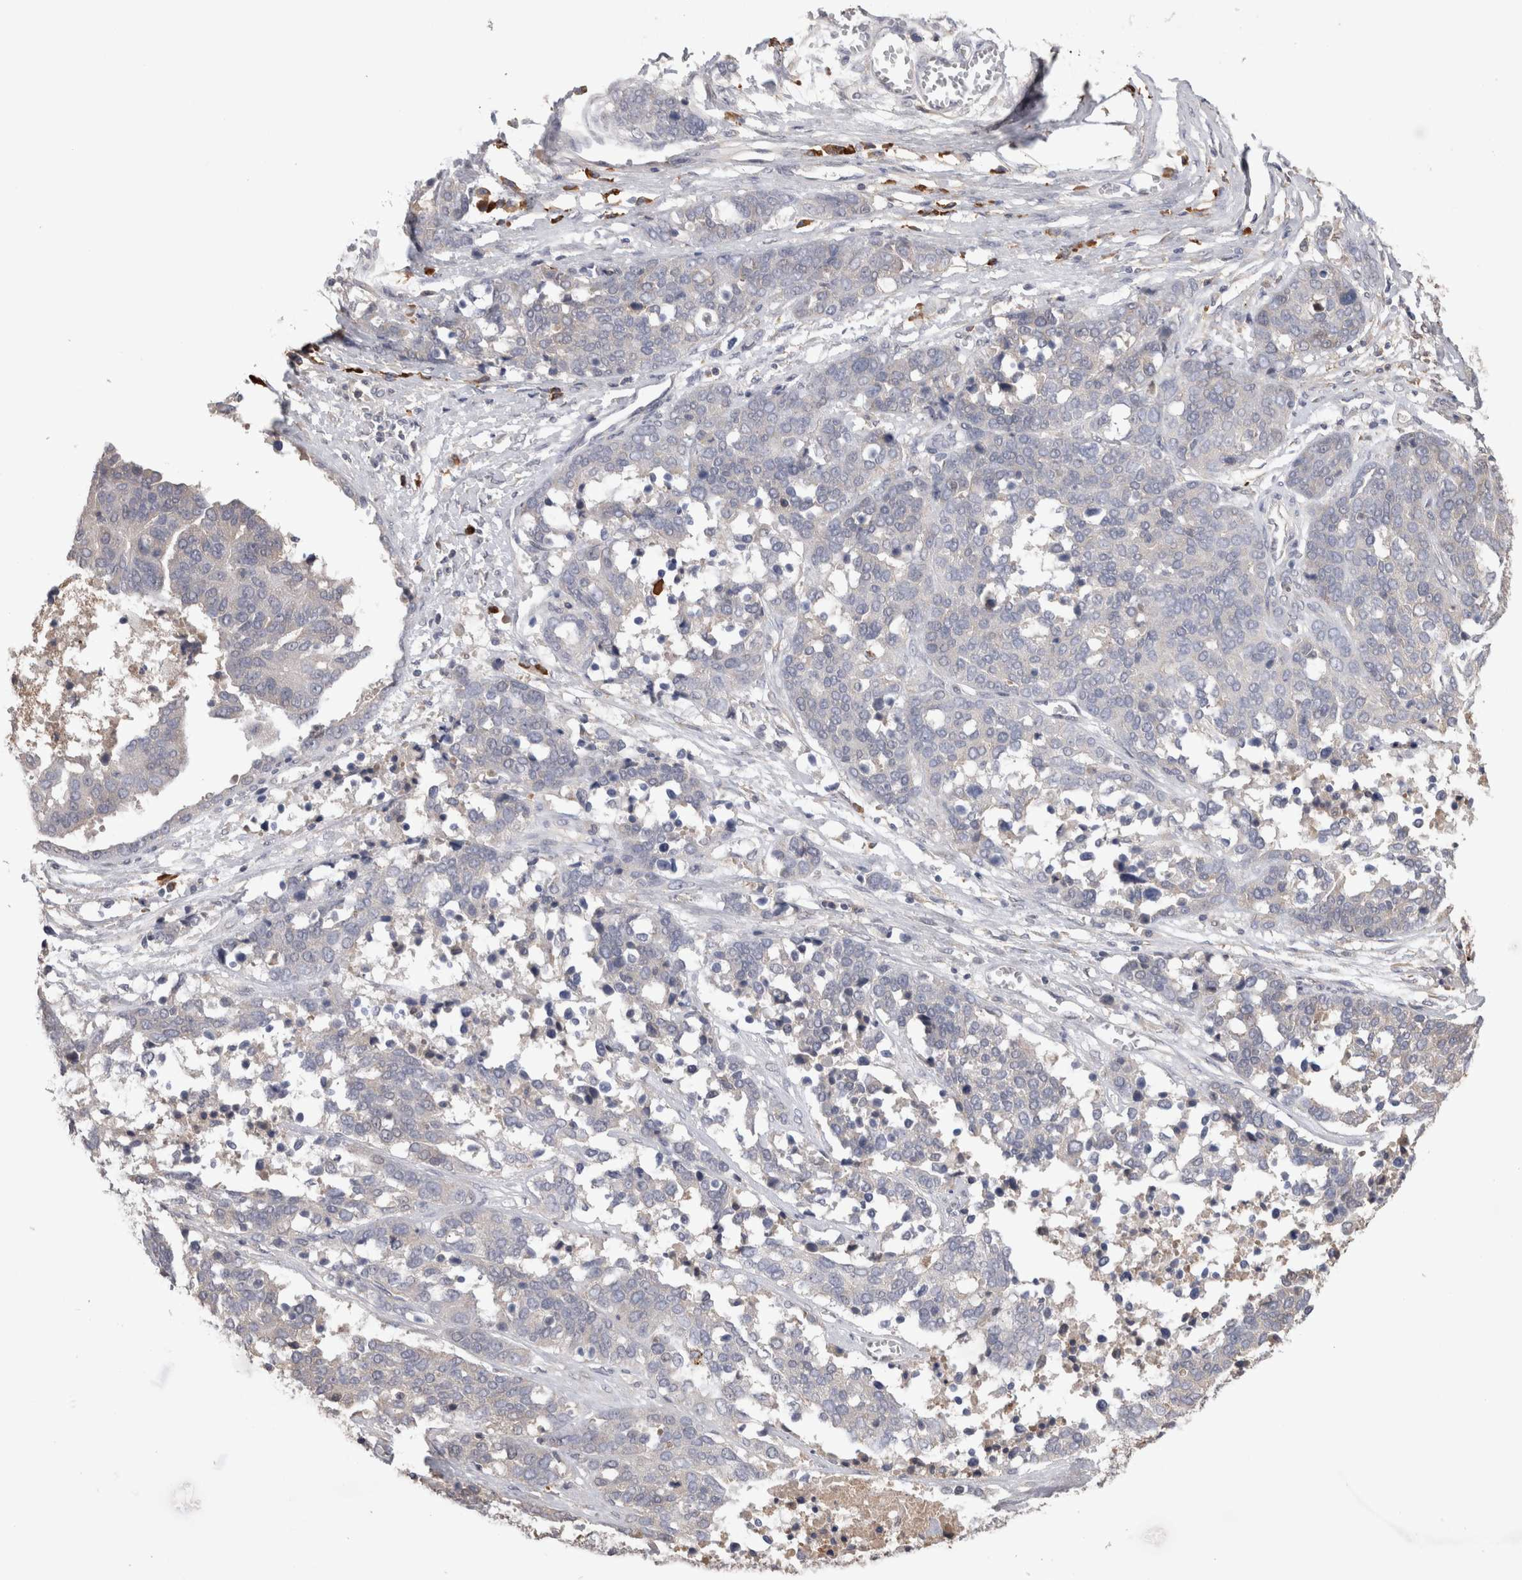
{"staining": {"intensity": "negative", "quantity": "none", "location": "none"}, "tissue": "ovarian cancer", "cell_type": "Tumor cells", "image_type": "cancer", "snomed": [{"axis": "morphology", "description": "Cystadenocarcinoma, serous, NOS"}, {"axis": "topography", "description": "Ovary"}], "caption": "Ovarian serous cystadenocarcinoma was stained to show a protein in brown. There is no significant positivity in tumor cells.", "gene": "PPP3CC", "patient": {"sex": "female", "age": 44}}